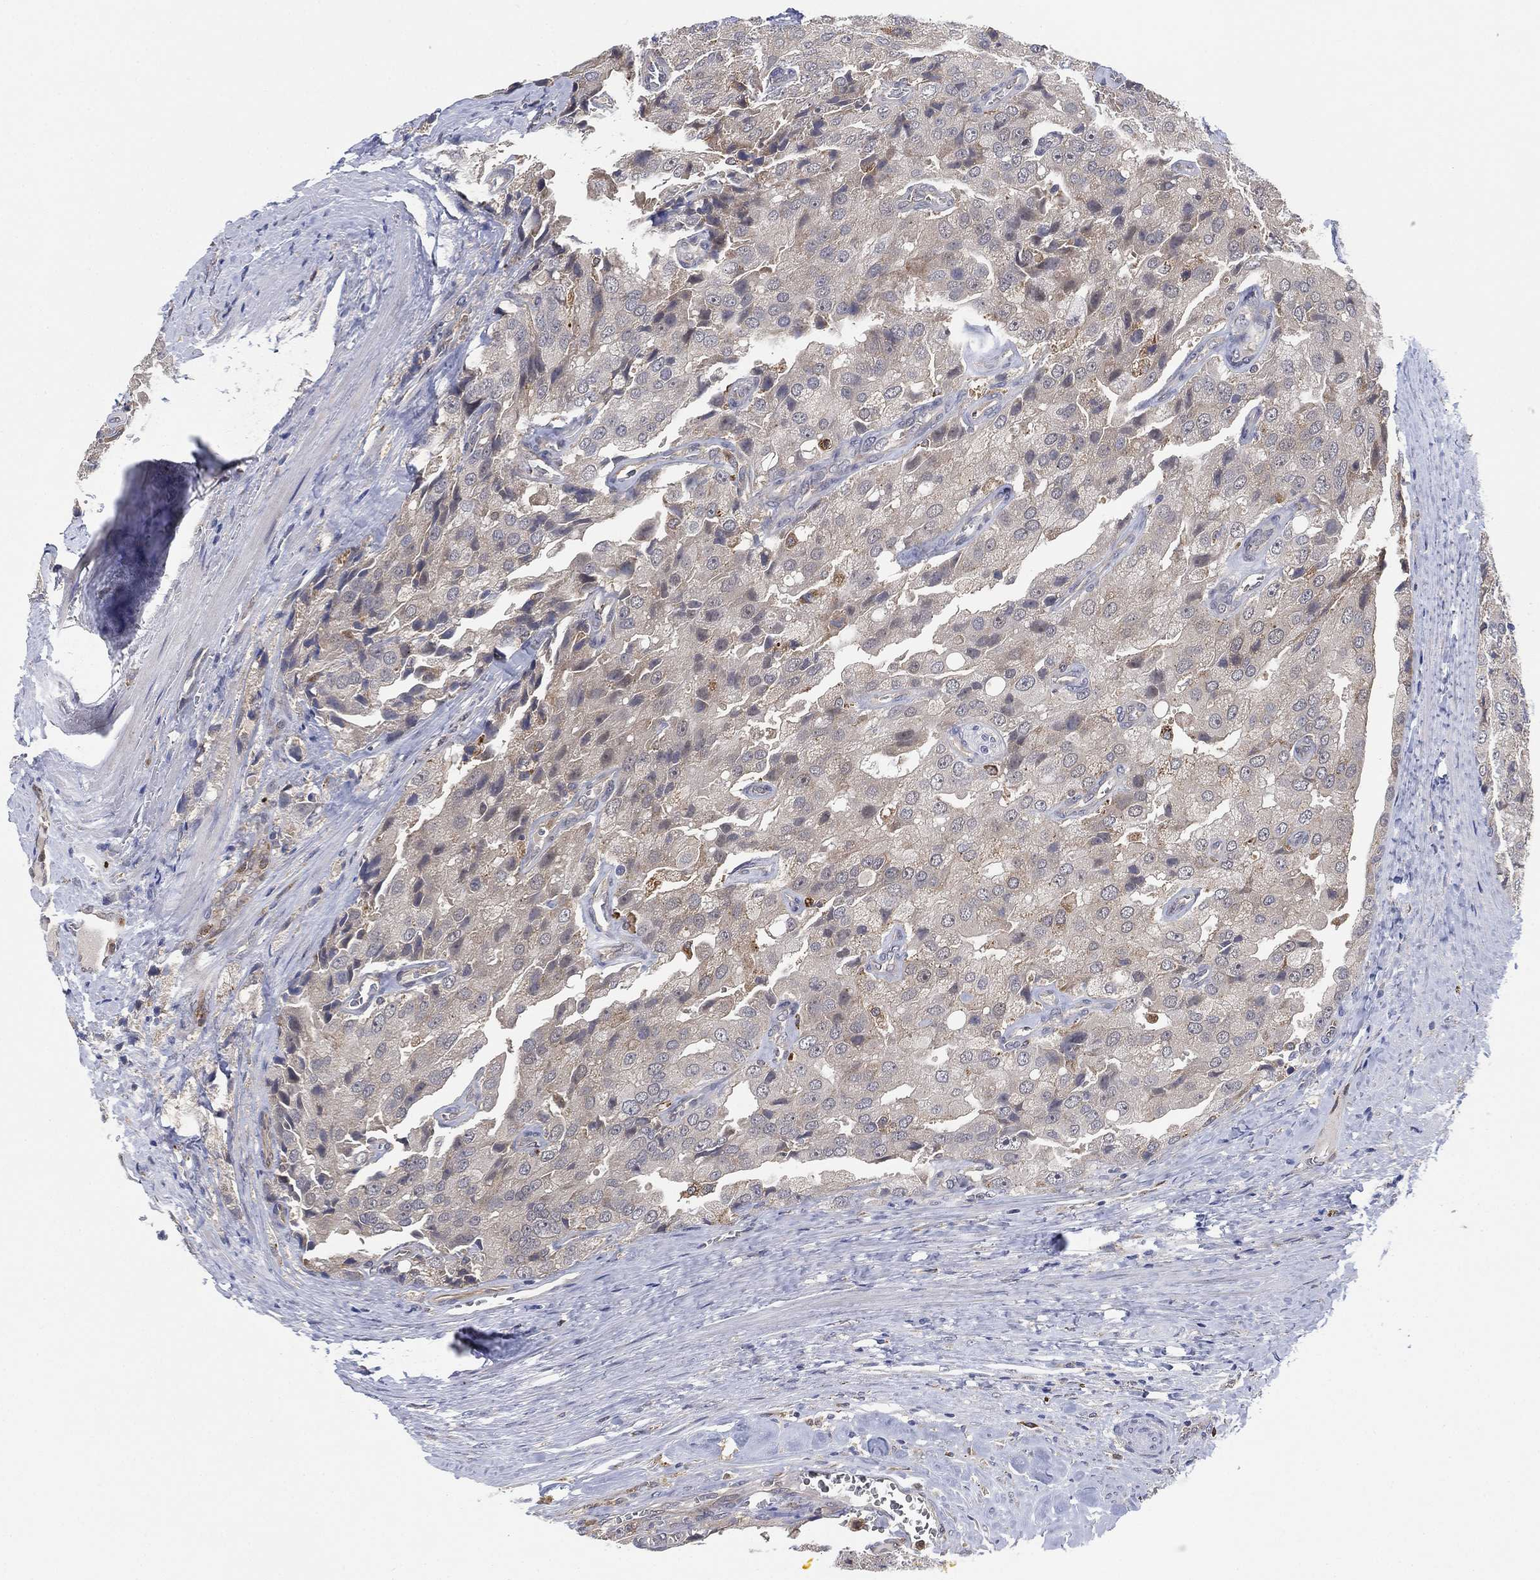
{"staining": {"intensity": "negative", "quantity": "none", "location": "none"}, "tissue": "prostate cancer", "cell_type": "Tumor cells", "image_type": "cancer", "snomed": [{"axis": "morphology", "description": "Adenocarcinoma, NOS"}, {"axis": "topography", "description": "Prostate and seminal vesicle, NOS"}, {"axis": "topography", "description": "Prostate"}], "caption": "The micrograph shows no significant expression in tumor cells of prostate cancer.", "gene": "FES", "patient": {"sex": "male", "age": 67}}